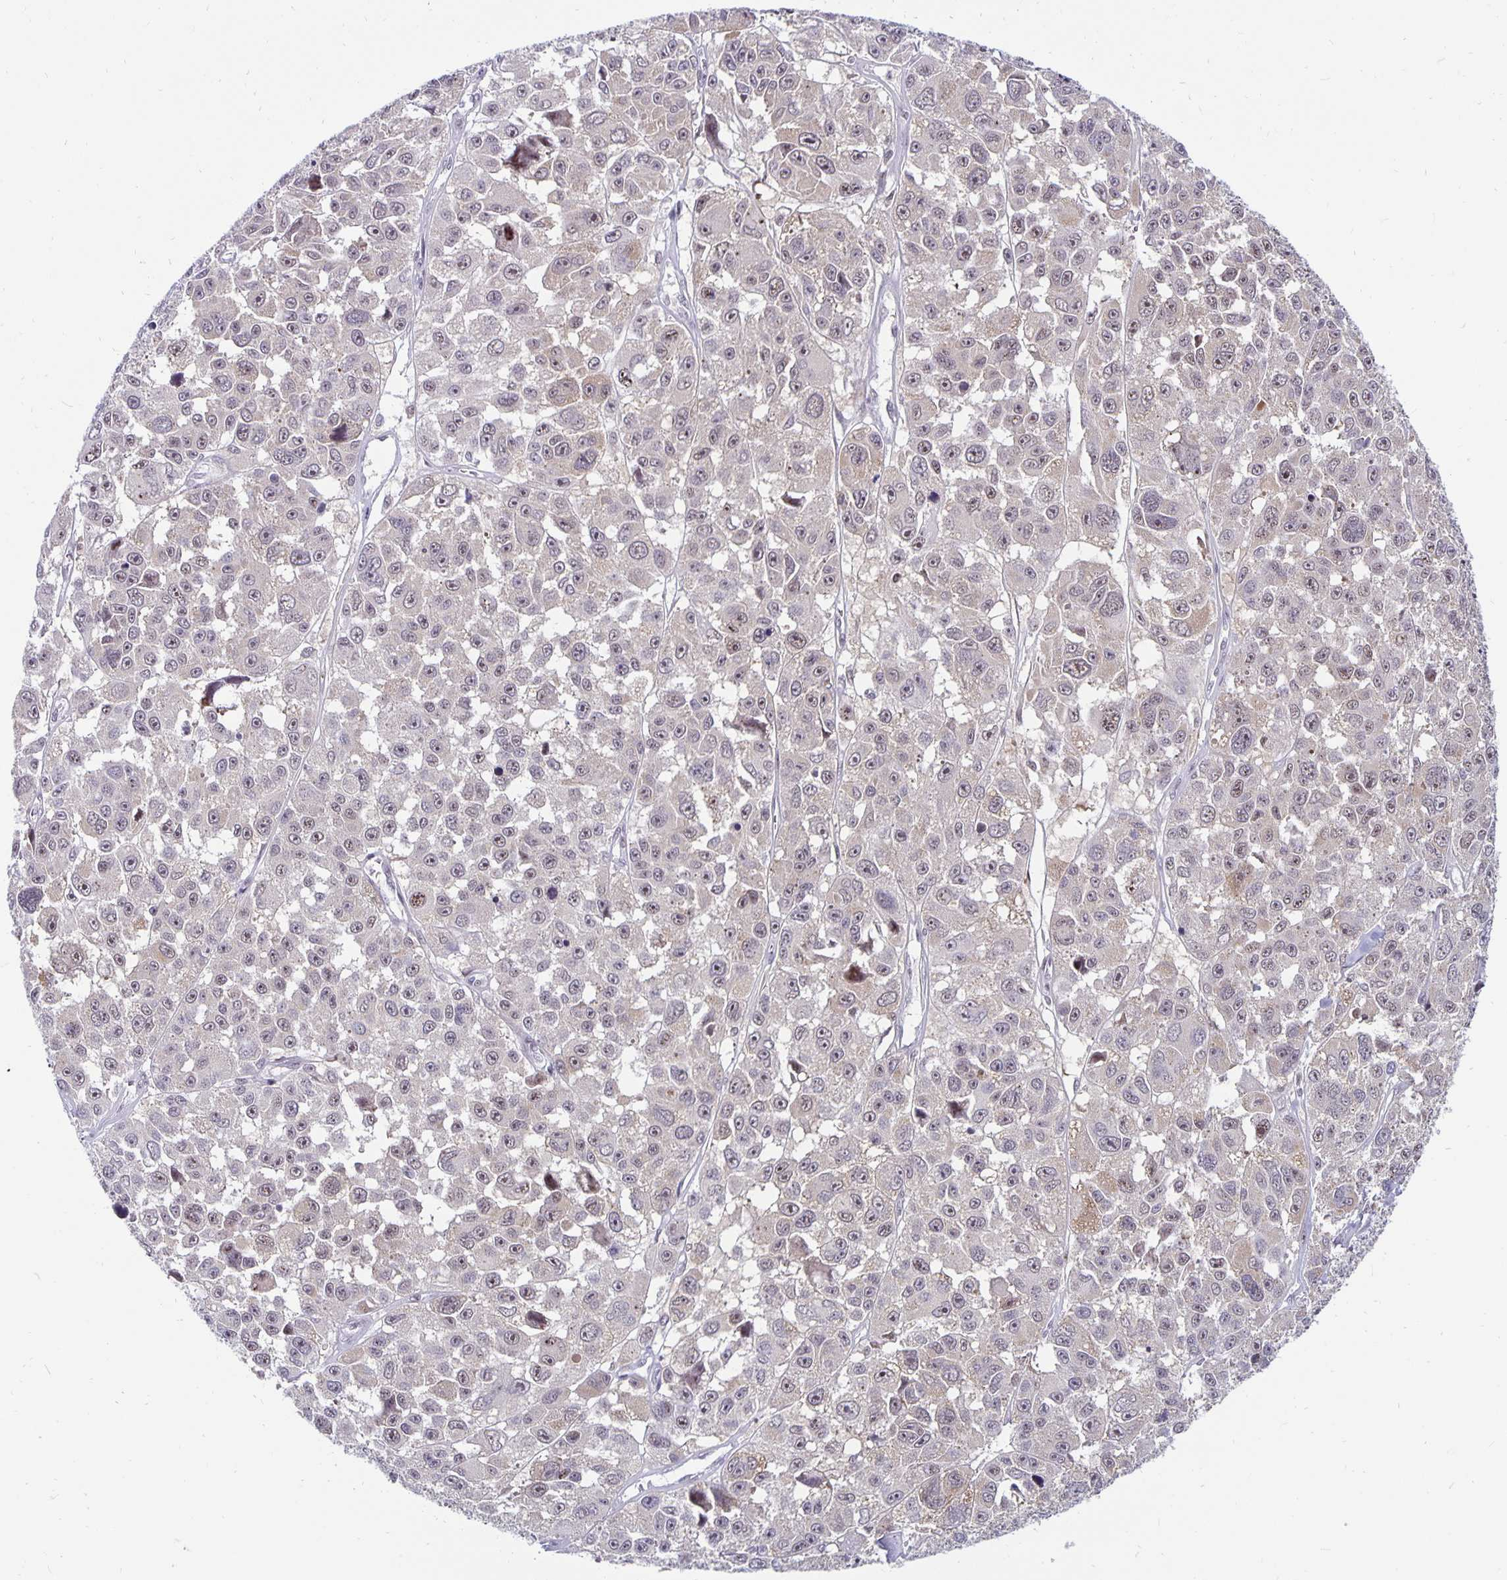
{"staining": {"intensity": "weak", "quantity": "25%-75%", "location": "cytoplasmic/membranous,nuclear"}, "tissue": "melanoma", "cell_type": "Tumor cells", "image_type": "cancer", "snomed": [{"axis": "morphology", "description": "Malignant melanoma, NOS"}, {"axis": "topography", "description": "Skin"}], "caption": "This is an image of immunohistochemistry (IHC) staining of melanoma, which shows weak positivity in the cytoplasmic/membranous and nuclear of tumor cells.", "gene": "EXOC6B", "patient": {"sex": "female", "age": 66}}